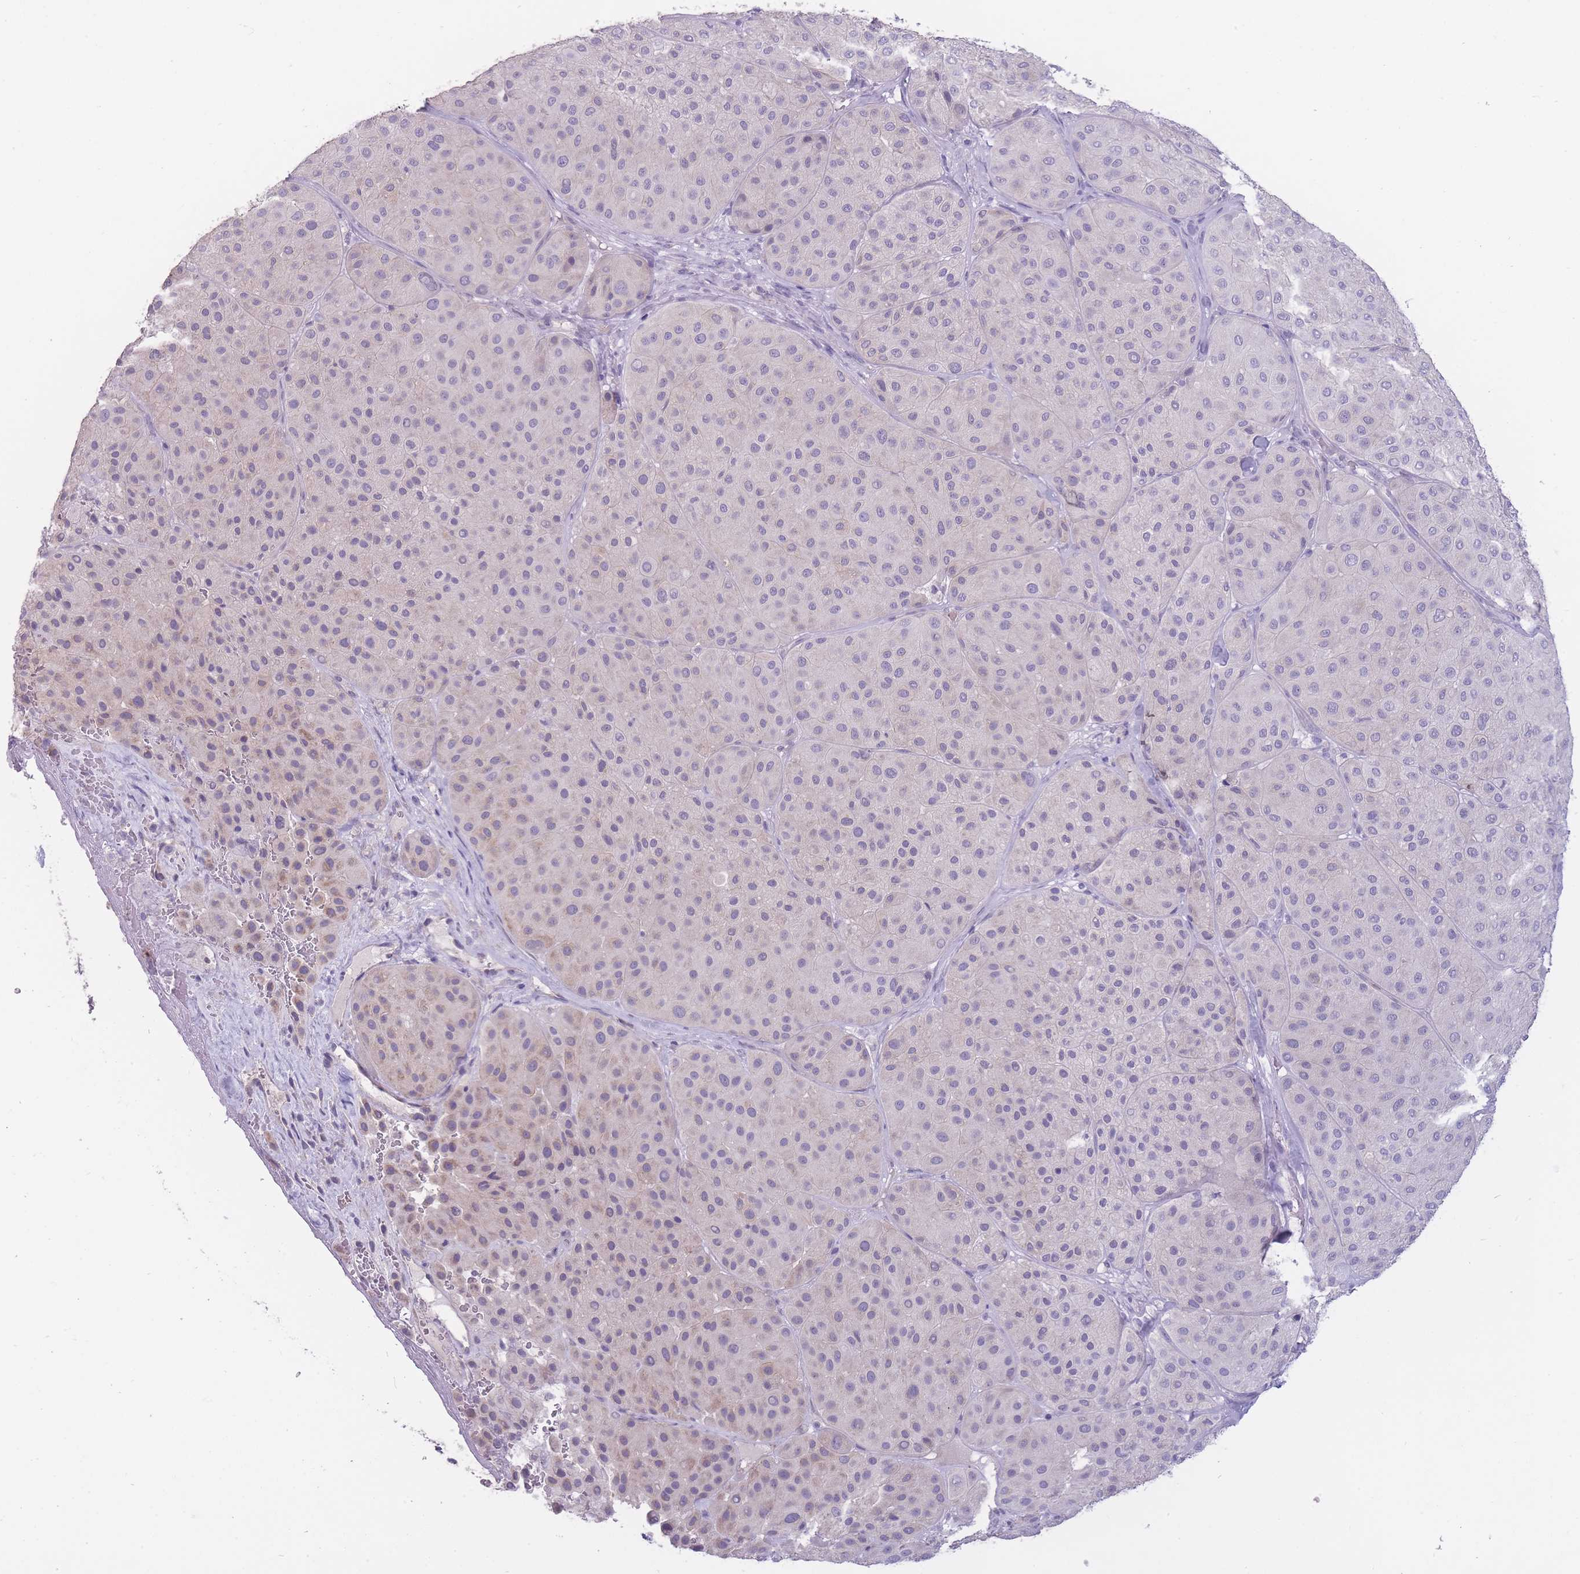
{"staining": {"intensity": "weak", "quantity": "25%-75%", "location": "cytoplasmic/membranous"}, "tissue": "melanoma", "cell_type": "Tumor cells", "image_type": "cancer", "snomed": [{"axis": "morphology", "description": "Malignant melanoma, Metastatic site"}, {"axis": "topography", "description": "Smooth muscle"}], "caption": "Weak cytoplasmic/membranous expression for a protein is present in approximately 25%-75% of tumor cells of melanoma using immunohistochemistry (IHC).", "gene": "DCANP1", "patient": {"sex": "male", "age": 41}}